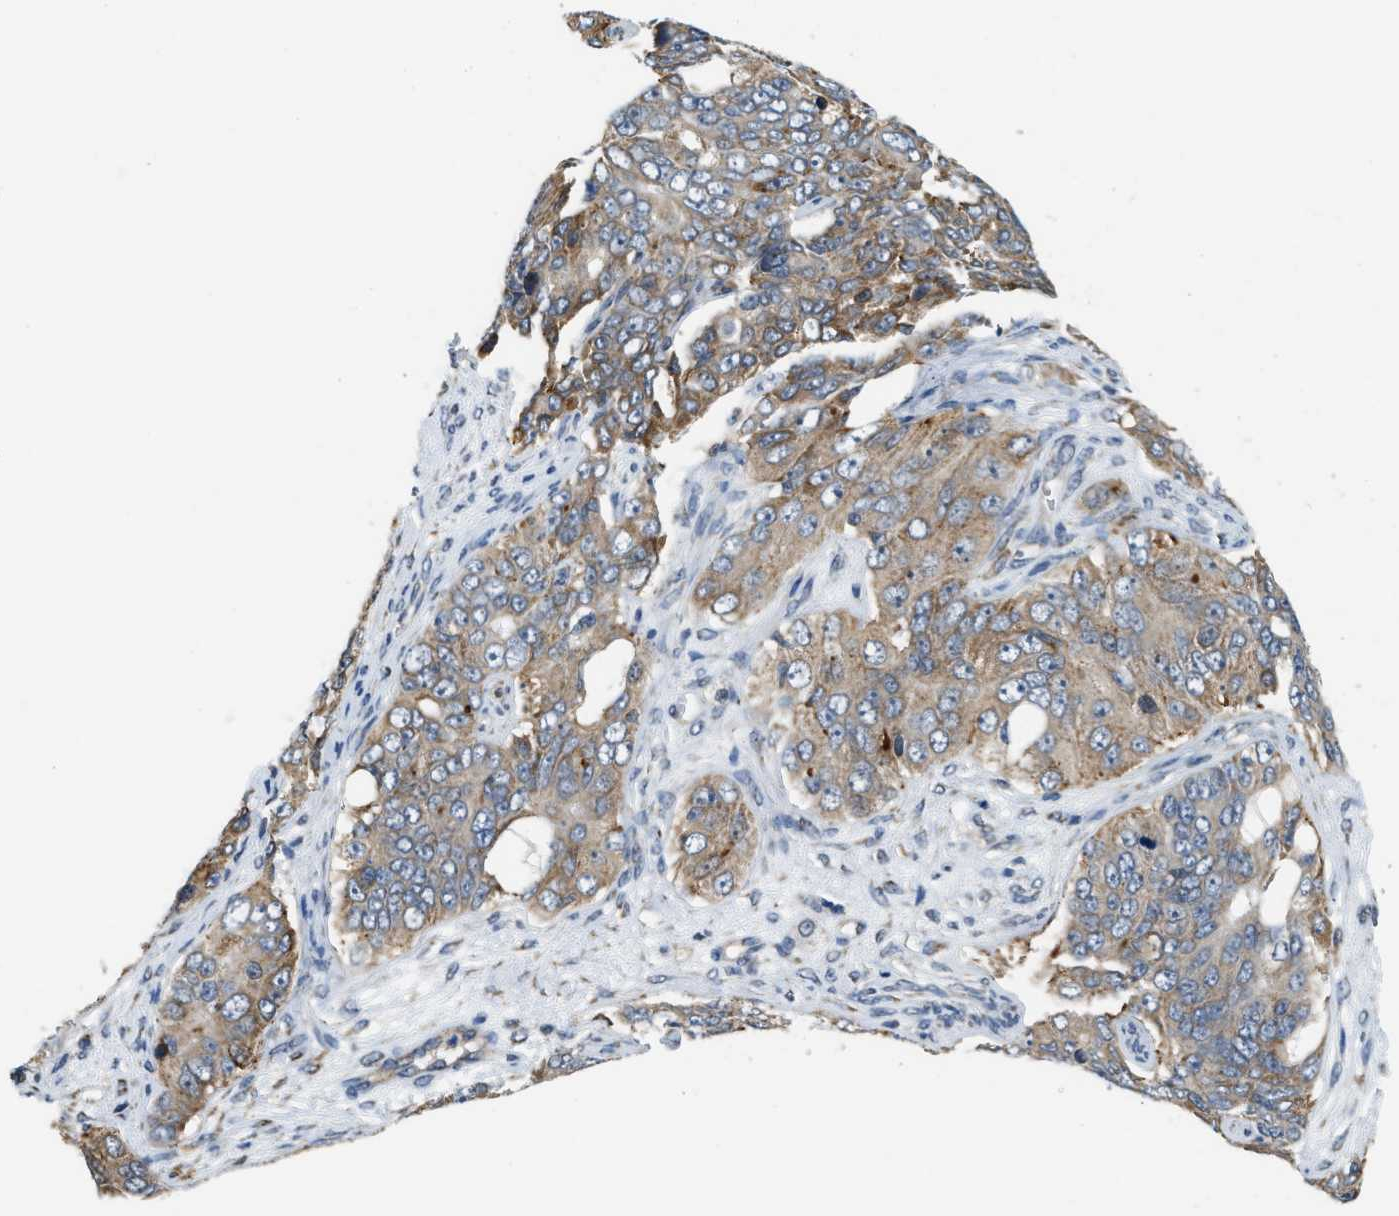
{"staining": {"intensity": "weak", "quantity": ">75%", "location": "cytoplasmic/membranous"}, "tissue": "ovarian cancer", "cell_type": "Tumor cells", "image_type": "cancer", "snomed": [{"axis": "morphology", "description": "Carcinoma, endometroid"}, {"axis": "topography", "description": "Ovary"}], "caption": "Ovarian cancer stained with a protein marker shows weak staining in tumor cells.", "gene": "STARD3NL", "patient": {"sex": "female", "age": 51}}